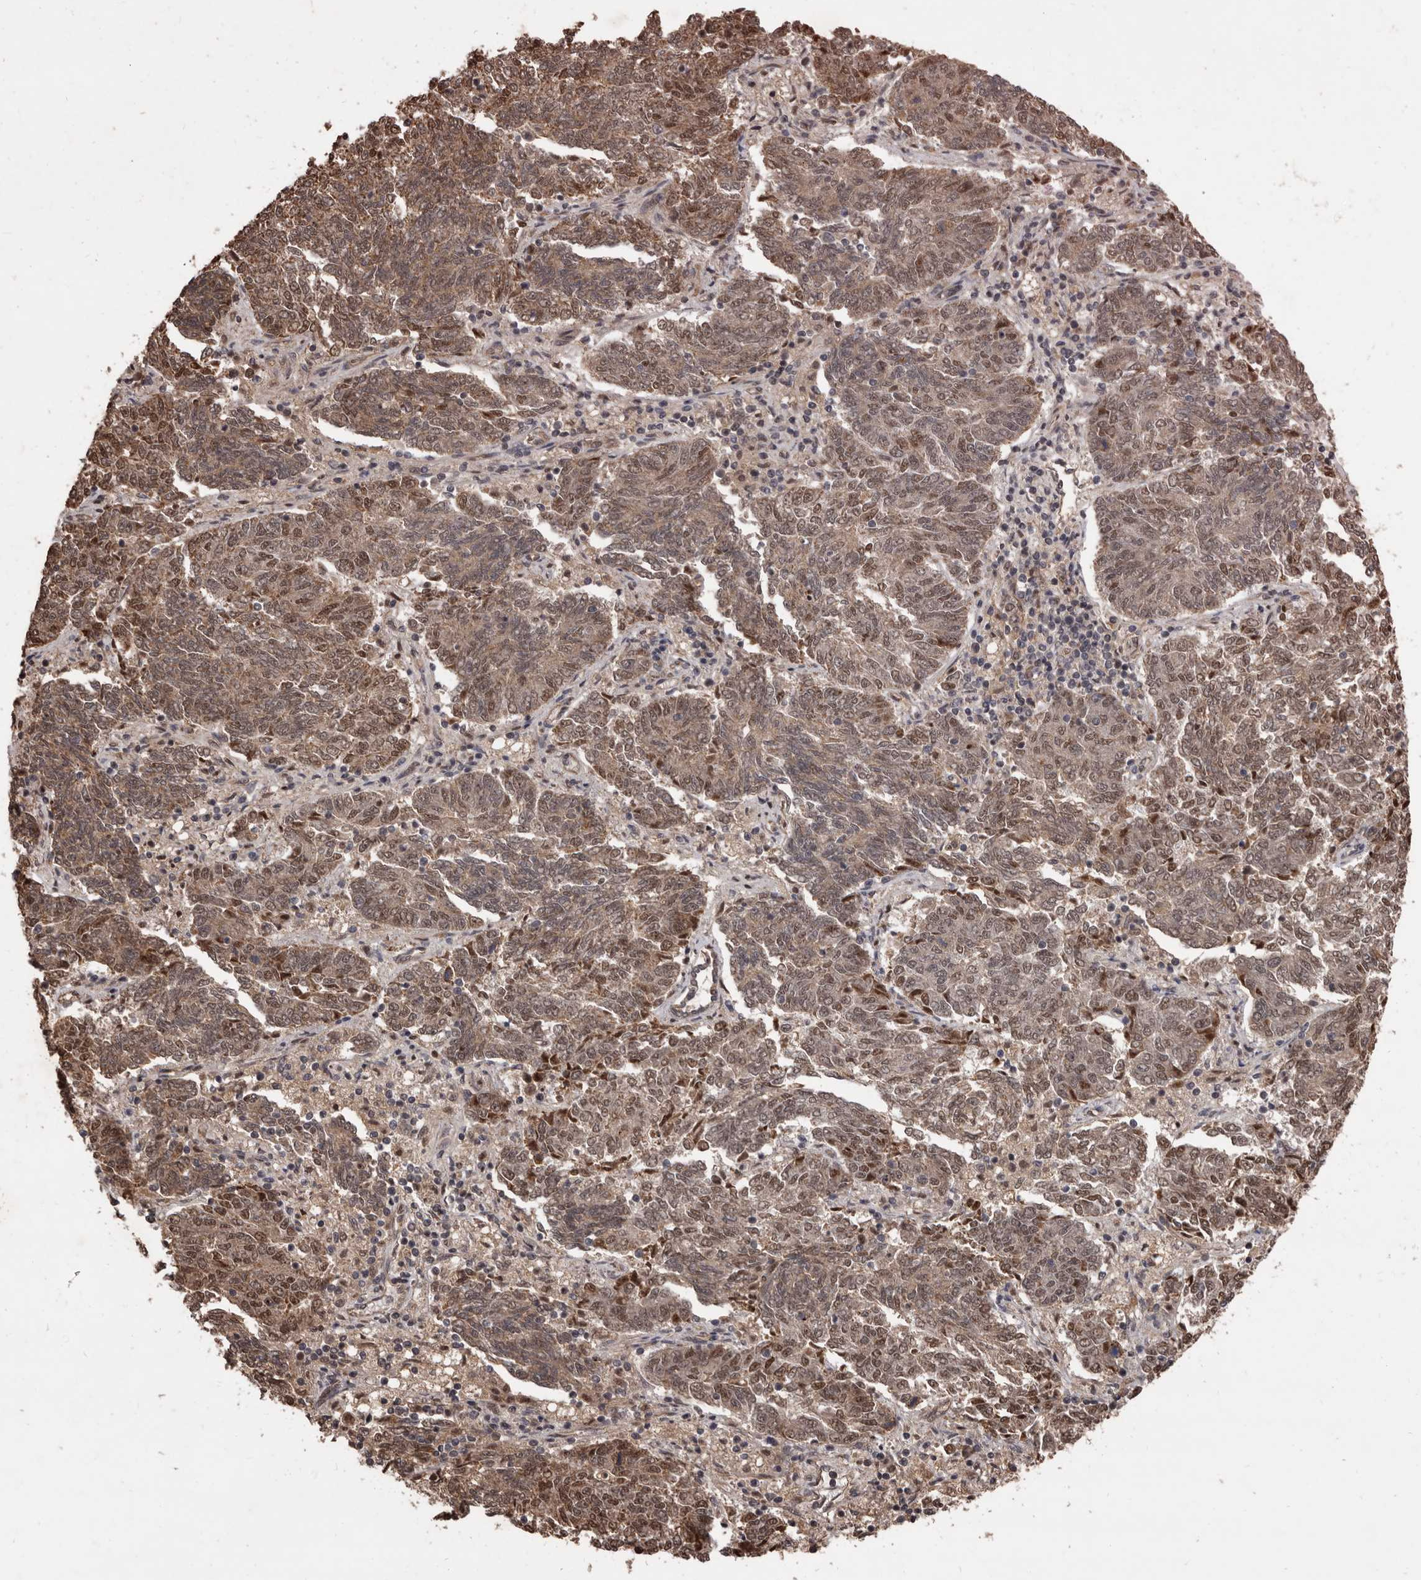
{"staining": {"intensity": "moderate", "quantity": "25%-75%", "location": "nuclear"}, "tissue": "endometrial cancer", "cell_type": "Tumor cells", "image_type": "cancer", "snomed": [{"axis": "morphology", "description": "Adenocarcinoma, NOS"}, {"axis": "topography", "description": "Endometrium"}], "caption": "The immunohistochemical stain highlights moderate nuclear positivity in tumor cells of endometrial cancer tissue. (DAB (3,3'-diaminobenzidine) IHC with brightfield microscopy, high magnification).", "gene": "AHR", "patient": {"sex": "female", "age": 80}}